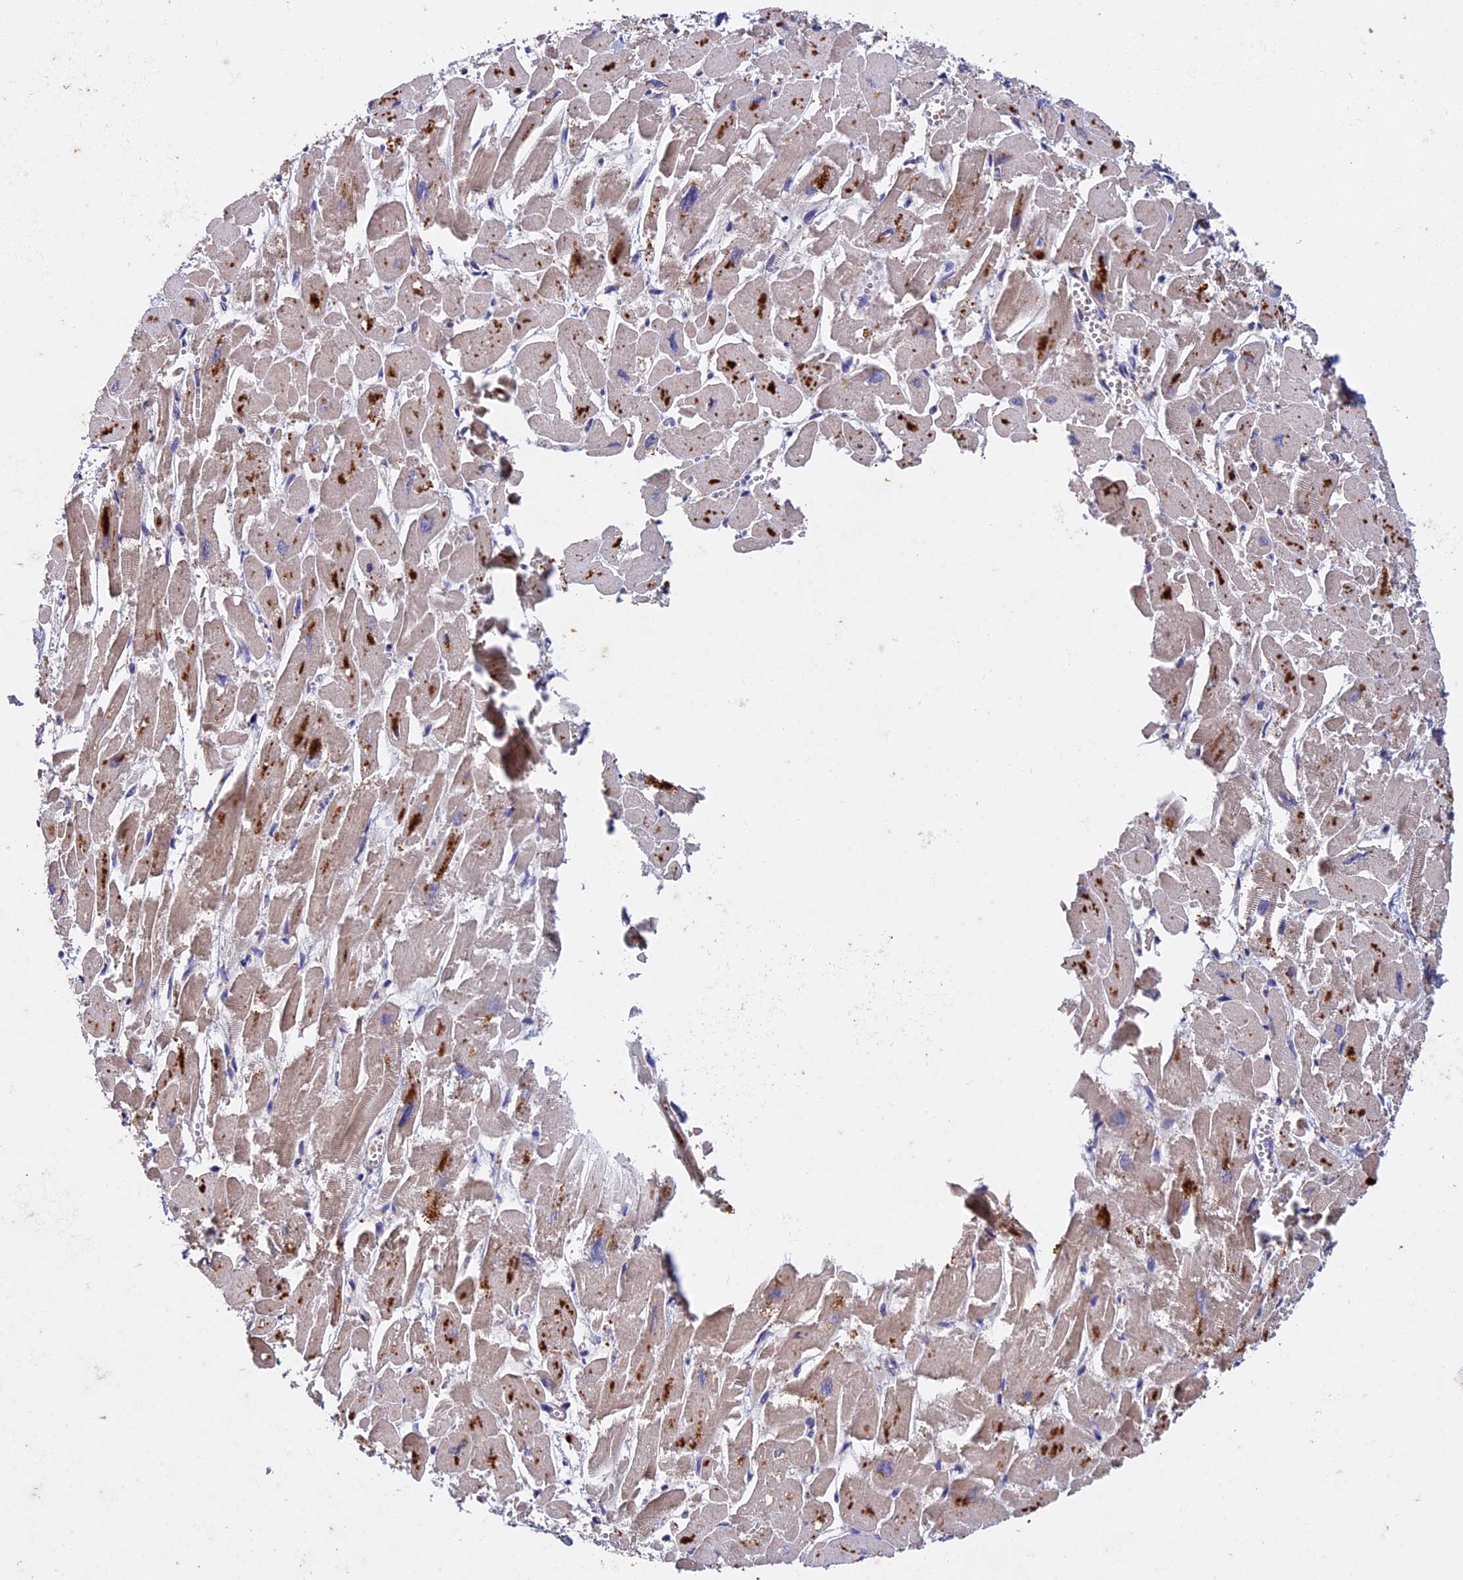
{"staining": {"intensity": "negative", "quantity": "none", "location": "none"}, "tissue": "heart muscle", "cell_type": "Cardiomyocytes", "image_type": "normal", "snomed": [{"axis": "morphology", "description": "Normal tissue, NOS"}, {"axis": "topography", "description": "Heart"}], "caption": "A high-resolution photomicrograph shows immunohistochemistry (IHC) staining of unremarkable heart muscle, which exhibits no significant positivity in cardiomyocytes. (Brightfield microscopy of DAB (3,3'-diaminobenzidine) immunohistochemistry at high magnification).", "gene": "RNF17", "patient": {"sex": "male", "age": 54}}